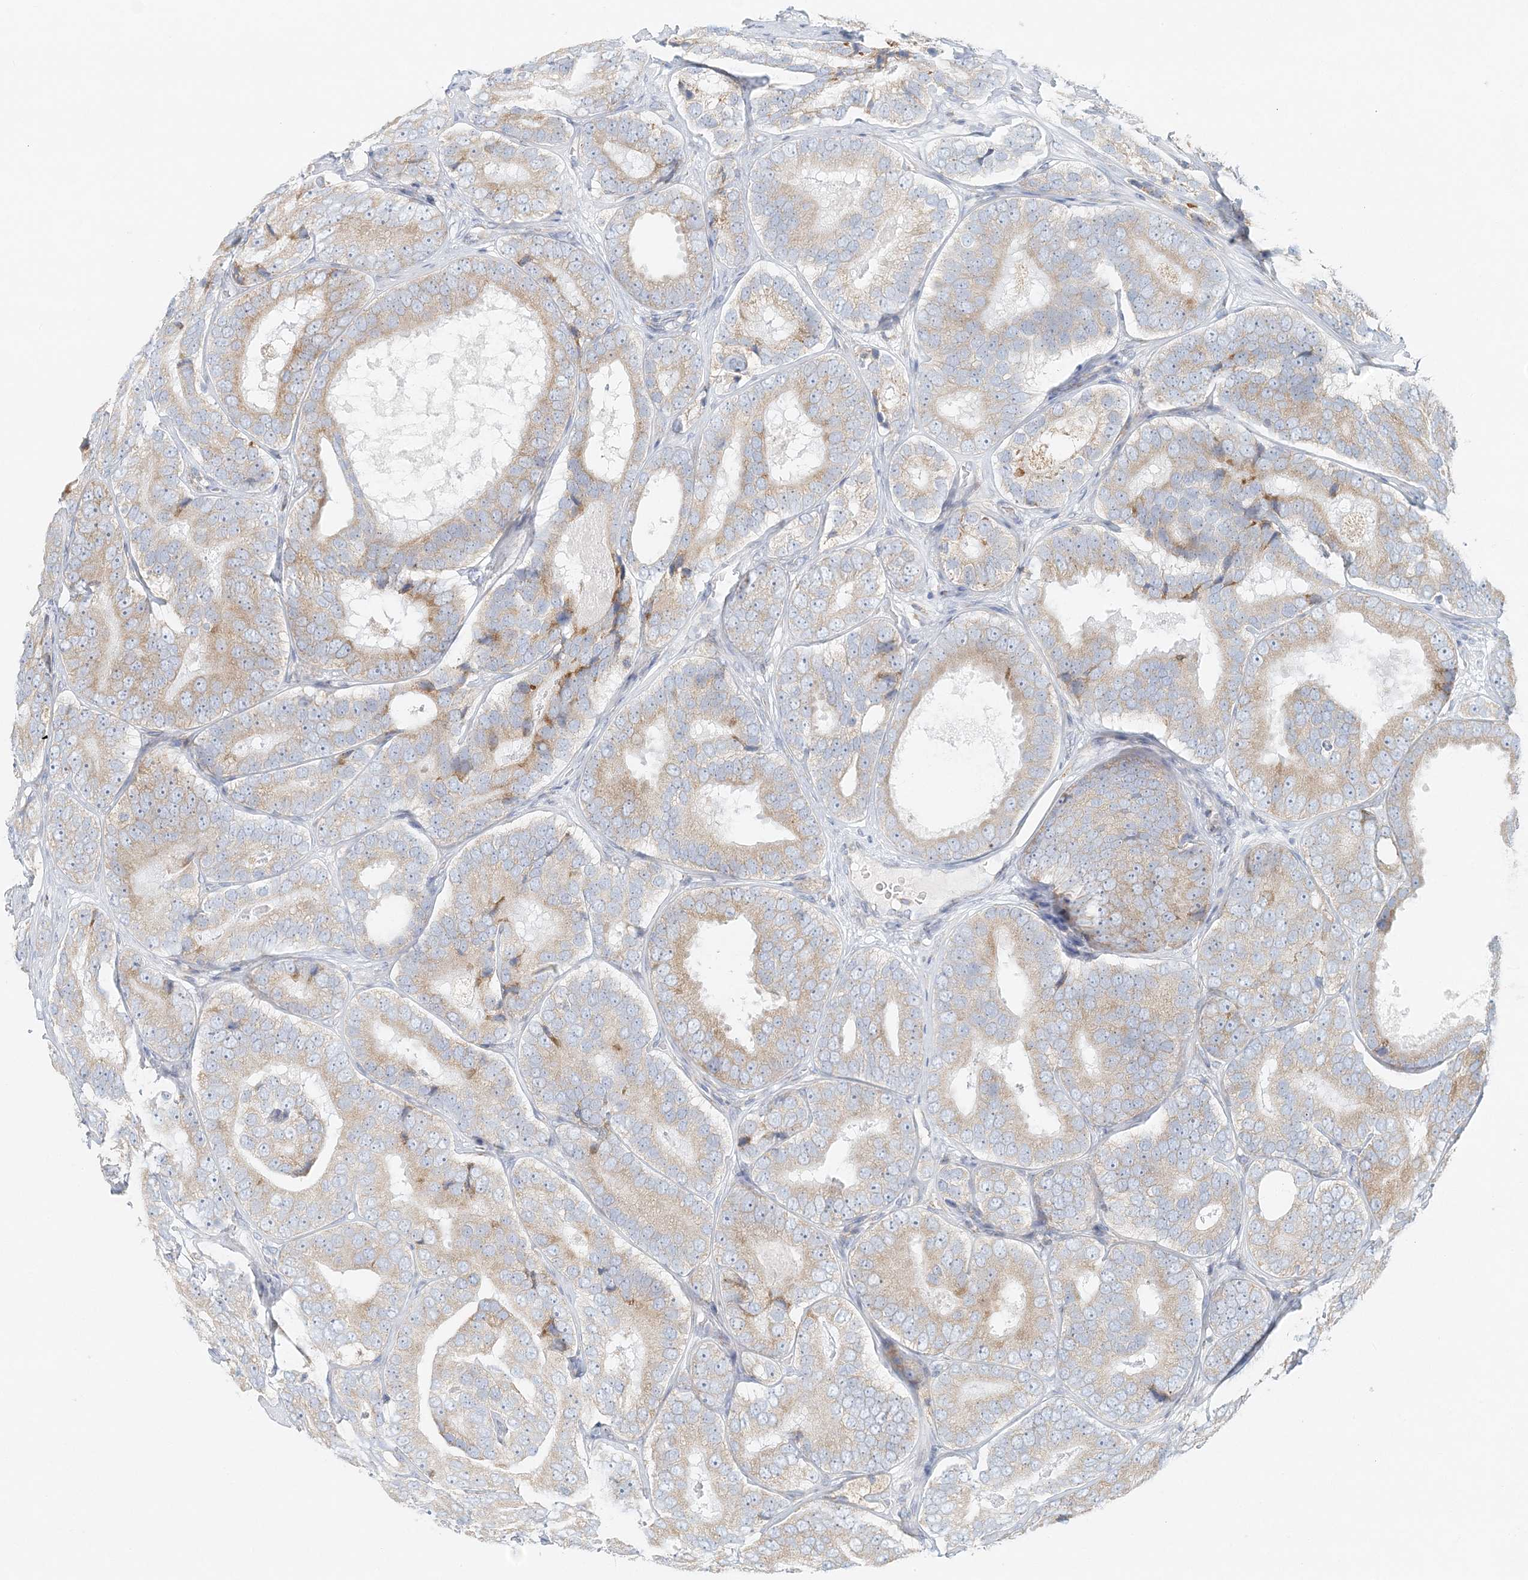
{"staining": {"intensity": "moderate", "quantity": "<25%", "location": "cytoplasmic/membranous"}, "tissue": "prostate cancer", "cell_type": "Tumor cells", "image_type": "cancer", "snomed": [{"axis": "morphology", "description": "Adenocarcinoma, High grade"}, {"axis": "topography", "description": "Prostate"}], "caption": "This histopathology image exhibits immunohistochemistry staining of human prostate cancer, with low moderate cytoplasmic/membranous positivity in about <25% of tumor cells.", "gene": "STK11IP", "patient": {"sex": "male", "age": 56}}